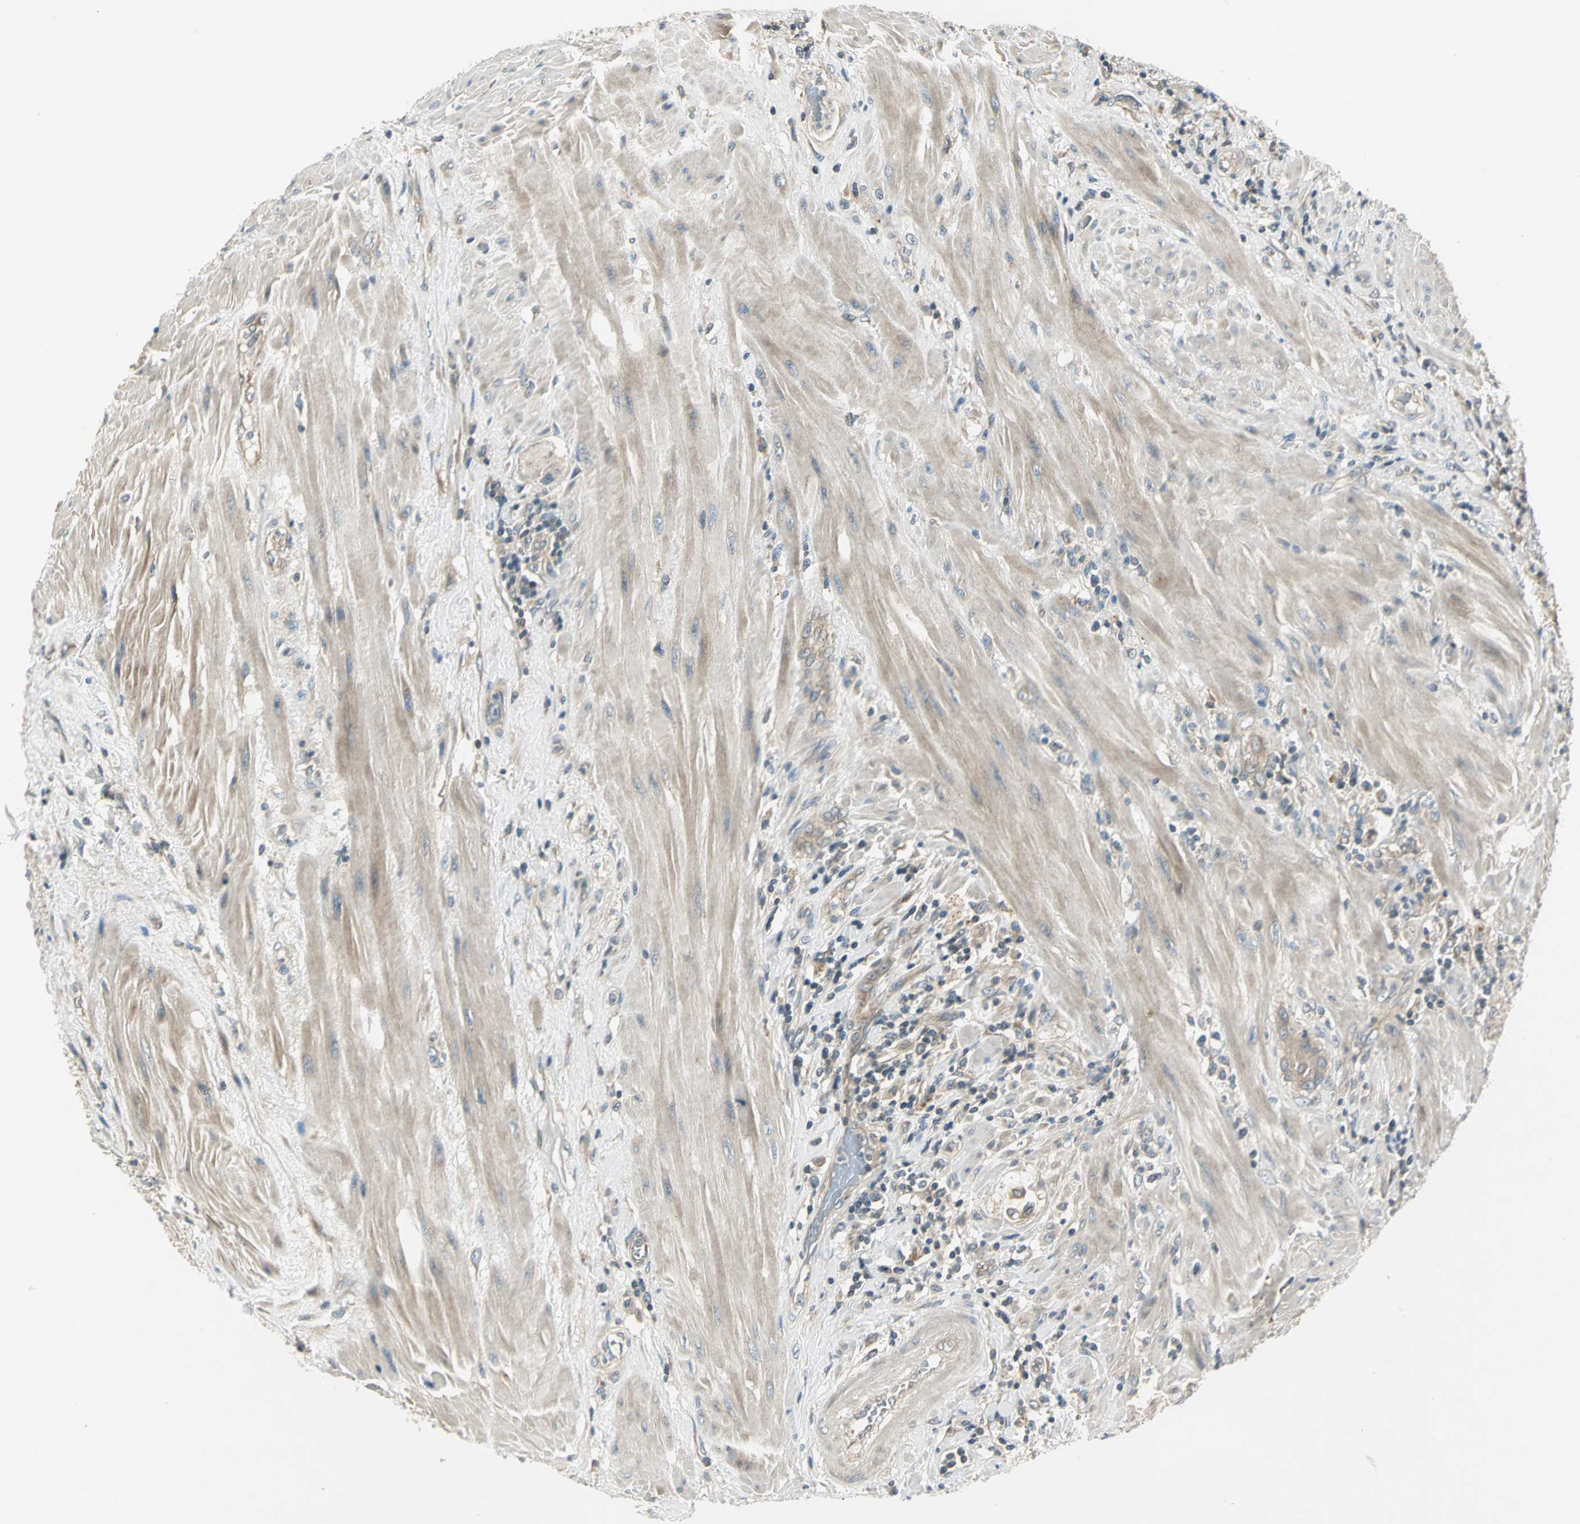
{"staining": {"intensity": "weak", "quantity": ">75%", "location": "cytoplasmic/membranous"}, "tissue": "pancreatic cancer", "cell_type": "Tumor cells", "image_type": "cancer", "snomed": [{"axis": "morphology", "description": "Adenocarcinoma, NOS"}, {"axis": "topography", "description": "Pancreas"}], "caption": "Weak cytoplasmic/membranous expression for a protein is seen in about >75% of tumor cells of pancreatic cancer using immunohistochemistry.", "gene": "PRKAA1", "patient": {"sex": "female", "age": 64}}